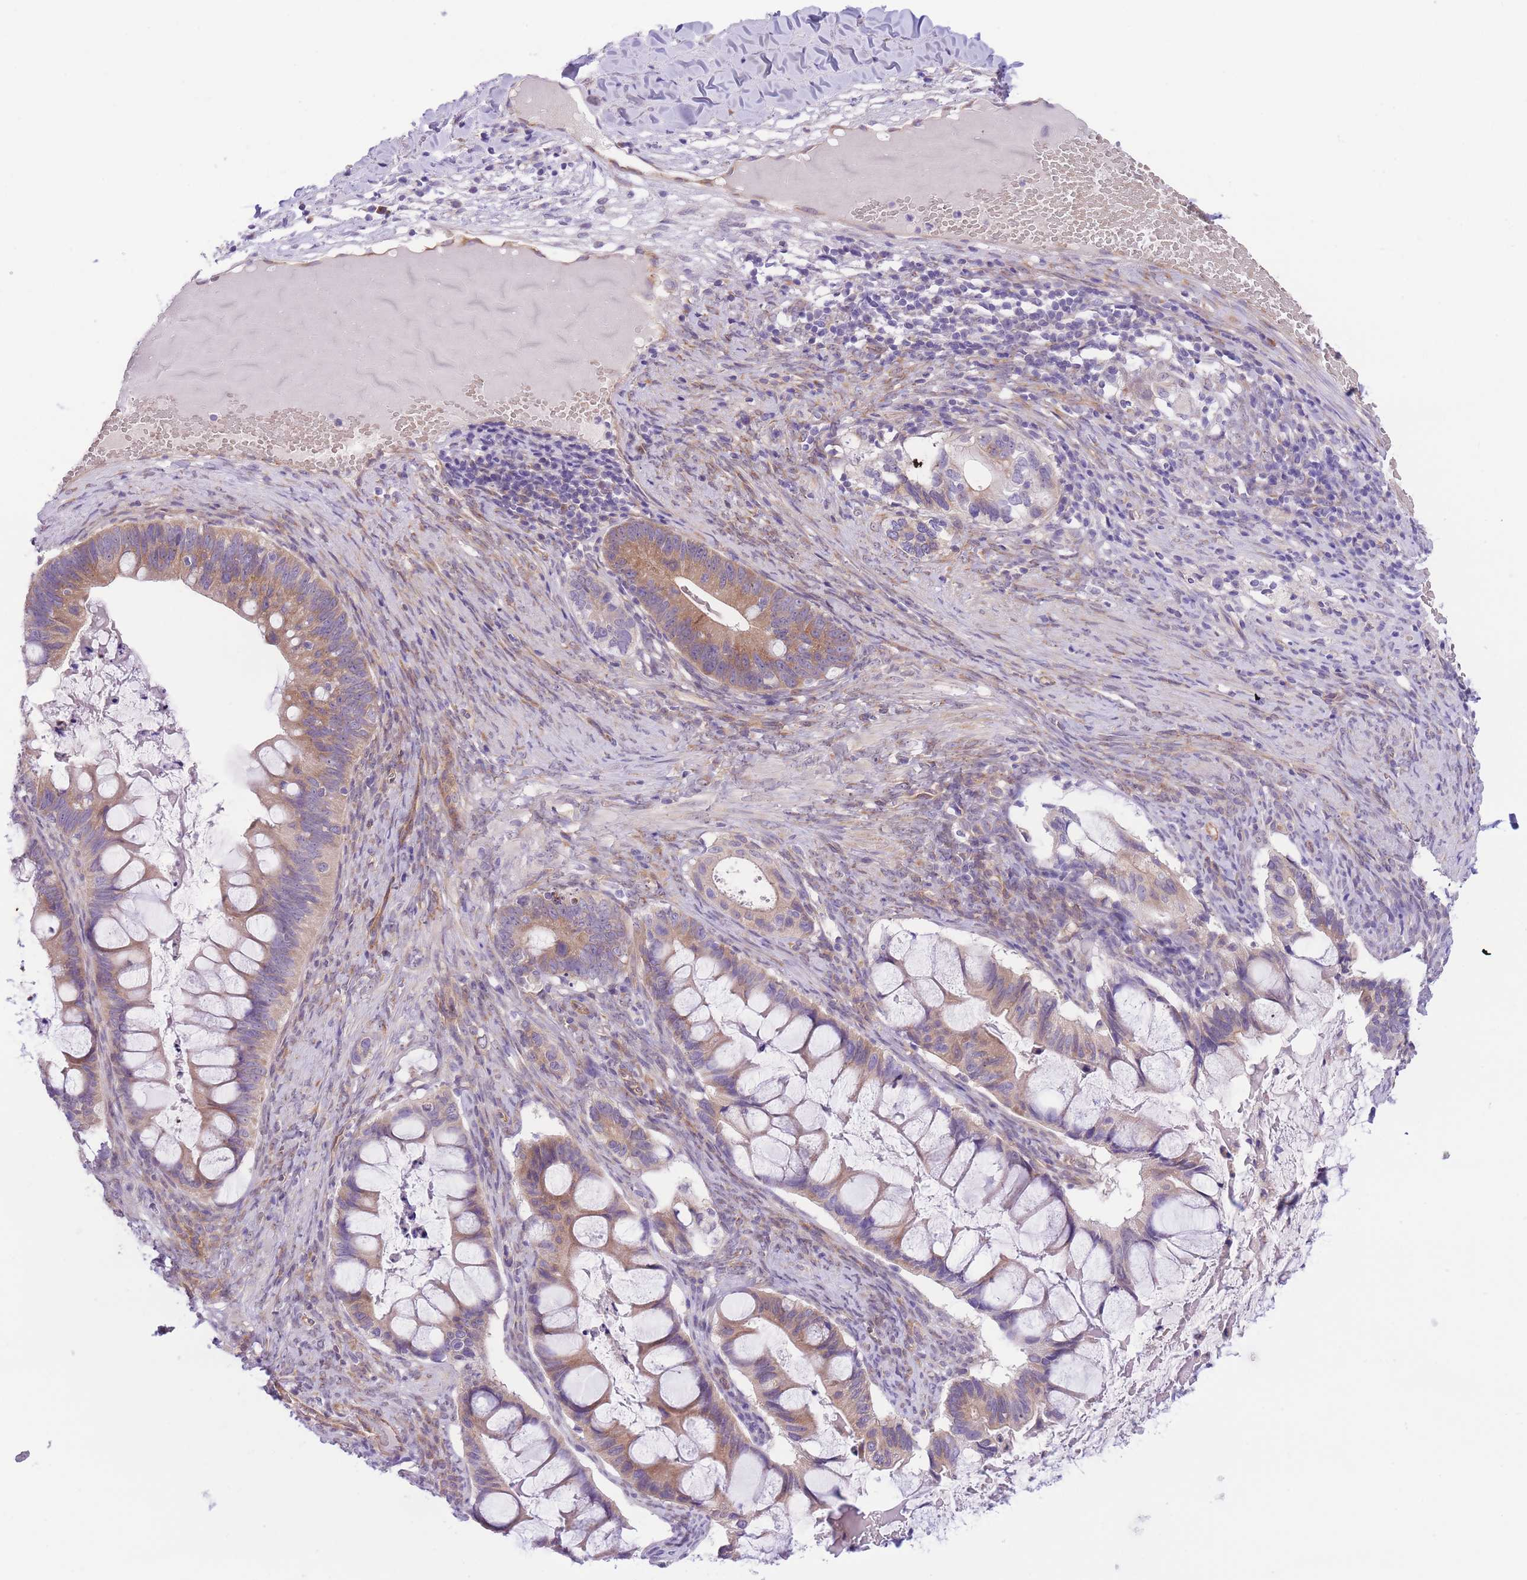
{"staining": {"intensity": "moderate", "quantity": "25%-75%", "location": "cytoplasmic/membranous"}, "tissue": "ovarian cancer", "cell_type": "Tumor cells", "image_type": "cancer", "snomed": [{"axis": "morphology", "description": "Cystadenocarcinoma, mucinous, NOS"}, {"axis": "topography", "description": "Ovary"}], "caption": "Ovarian cancer tissue shows moderate cytoplasmic/membranous positivity in about 25%-75% of tumor cells", "gene": "WWOX", "patient": {"sex": "female", "age": 61}}